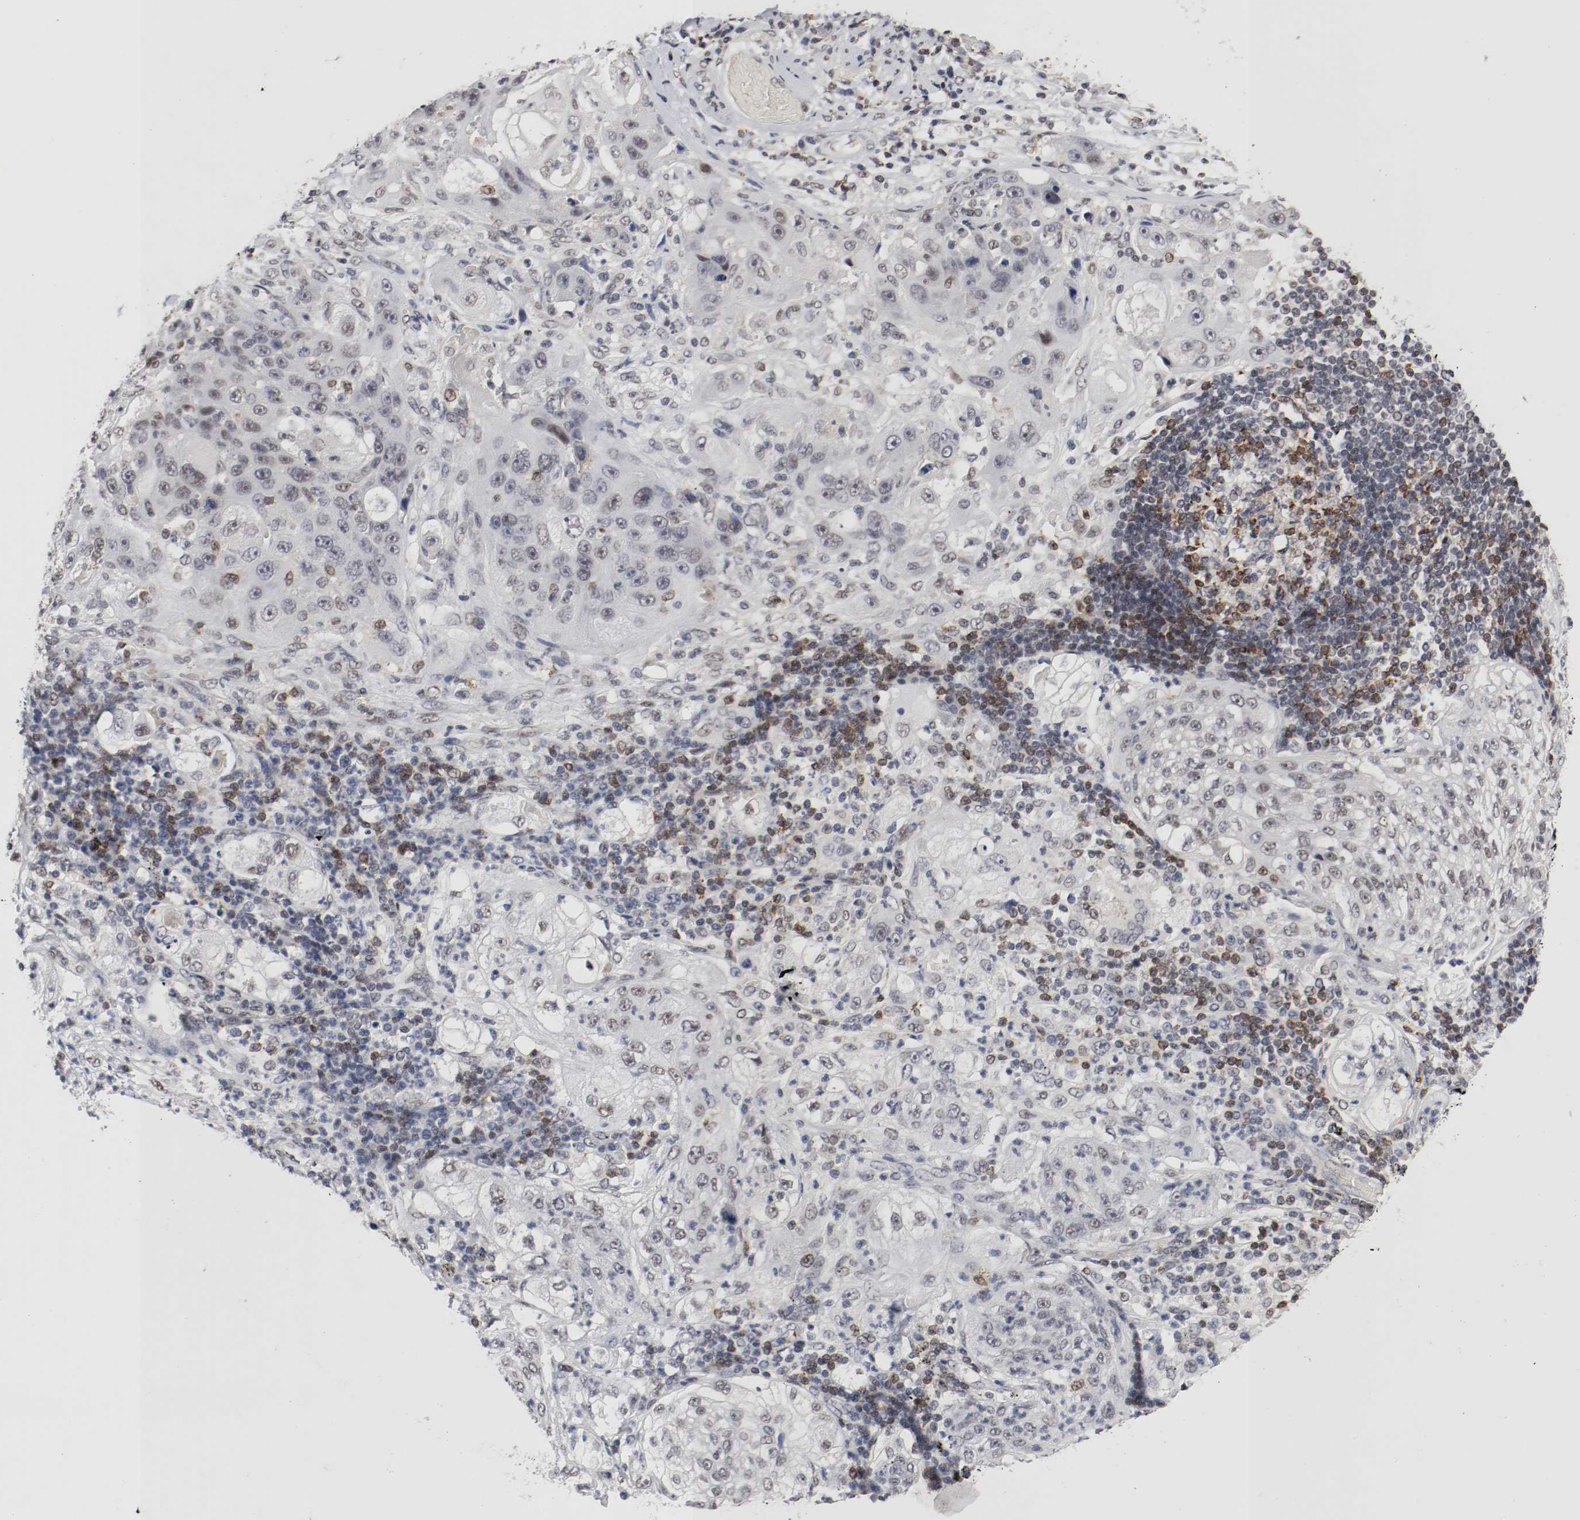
{"staining": {"intensity": "weak", "quantity": "<25%", "location": "nuclear"}, "tissue": "lung cancer", "cell_type": "Tumor cells", "image_type": "cancer", "snomed": [{"axis": "morphology", "description": "Inflammation, NOS"}, {"axis": "morphology", "description": "Squamous cell carcinoma, NOS"}, {"axis": "topography", "description": "Lymph node"}, {"axis": "topography", "description": "Soft tissue"}, {"axis": "topography", "description": "Lung"}], "caption": "IHC image of lung cancer (squamous cell carcinoma) stained for a protein (brown), which reveals no positivity in tumor cells. (Stains: DAB (3,3'-diaminobenzidine) immunohistochemistry with hematoxylin counter stain, Microscopy: brightfield microscopy at high magnification).", "gene": "JUND", "patient": {"sex": "male", "age": 66}}